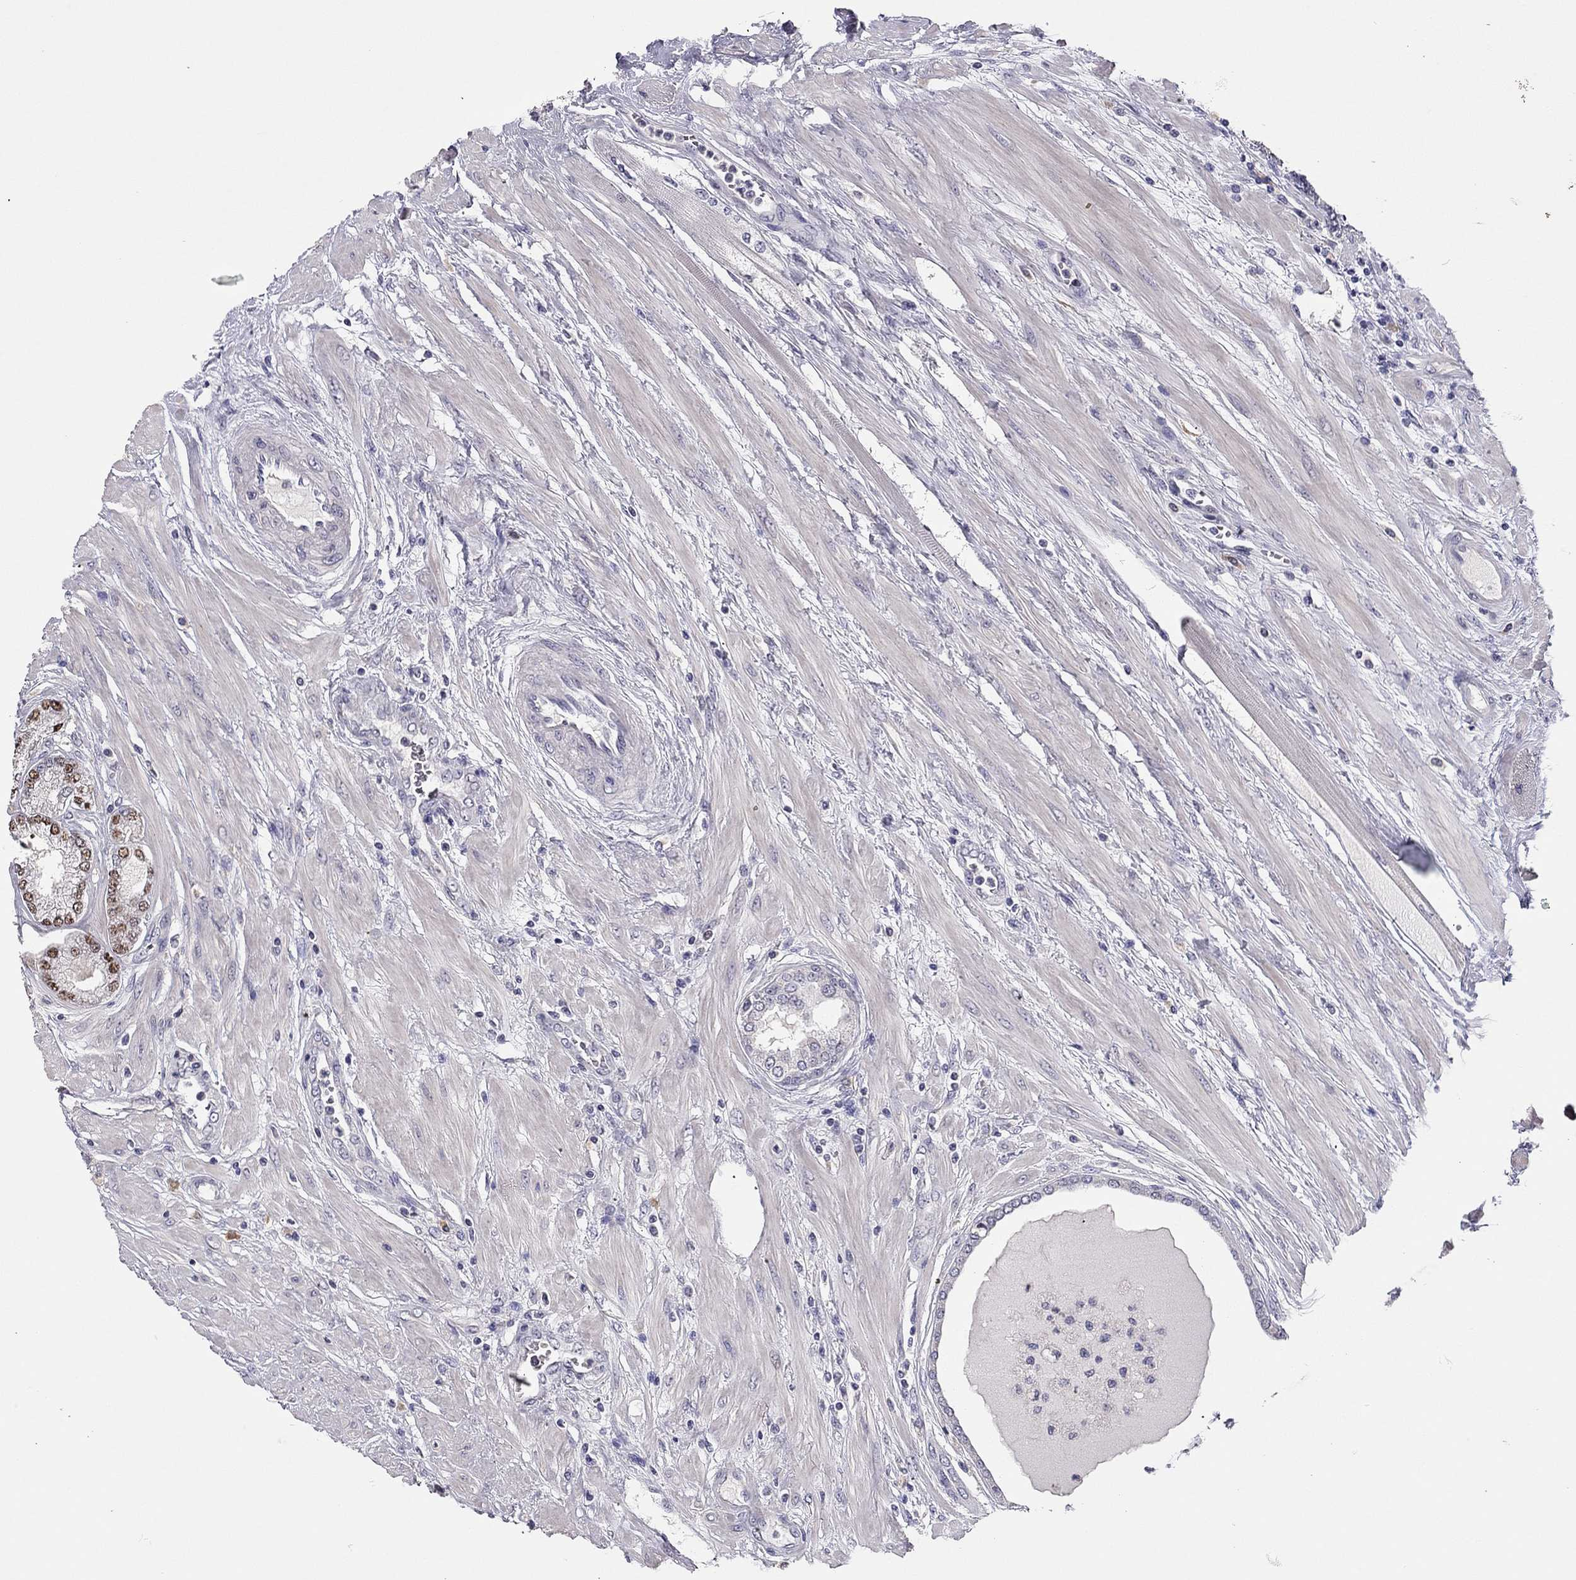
{"staining": {"intensity": "moderate", "quantity": "<25%", "location": "nuclear"}, "tissue": "prostate cancer", "cell_type": "Tumor cells", "image_type": "cancer", "snomed": [{"axis": "morphology", "description": "Adenocarcinoma, Low grade"}, {"axis": "topography", "description": "Prostate"}], "caption": "IHC staining of prostate low-grade adenocarcinoma, which exhibits low levels of moderate nuclear staining in about <25% of tumor cells indicating moderate nuclear protein staining. The staining was performed using DAB (brown) for protein detection and nuclei were counterstained in hematoxylin (blue).", "gene": "SCARB1", "patient": {"sex": "male", "age": 55}}